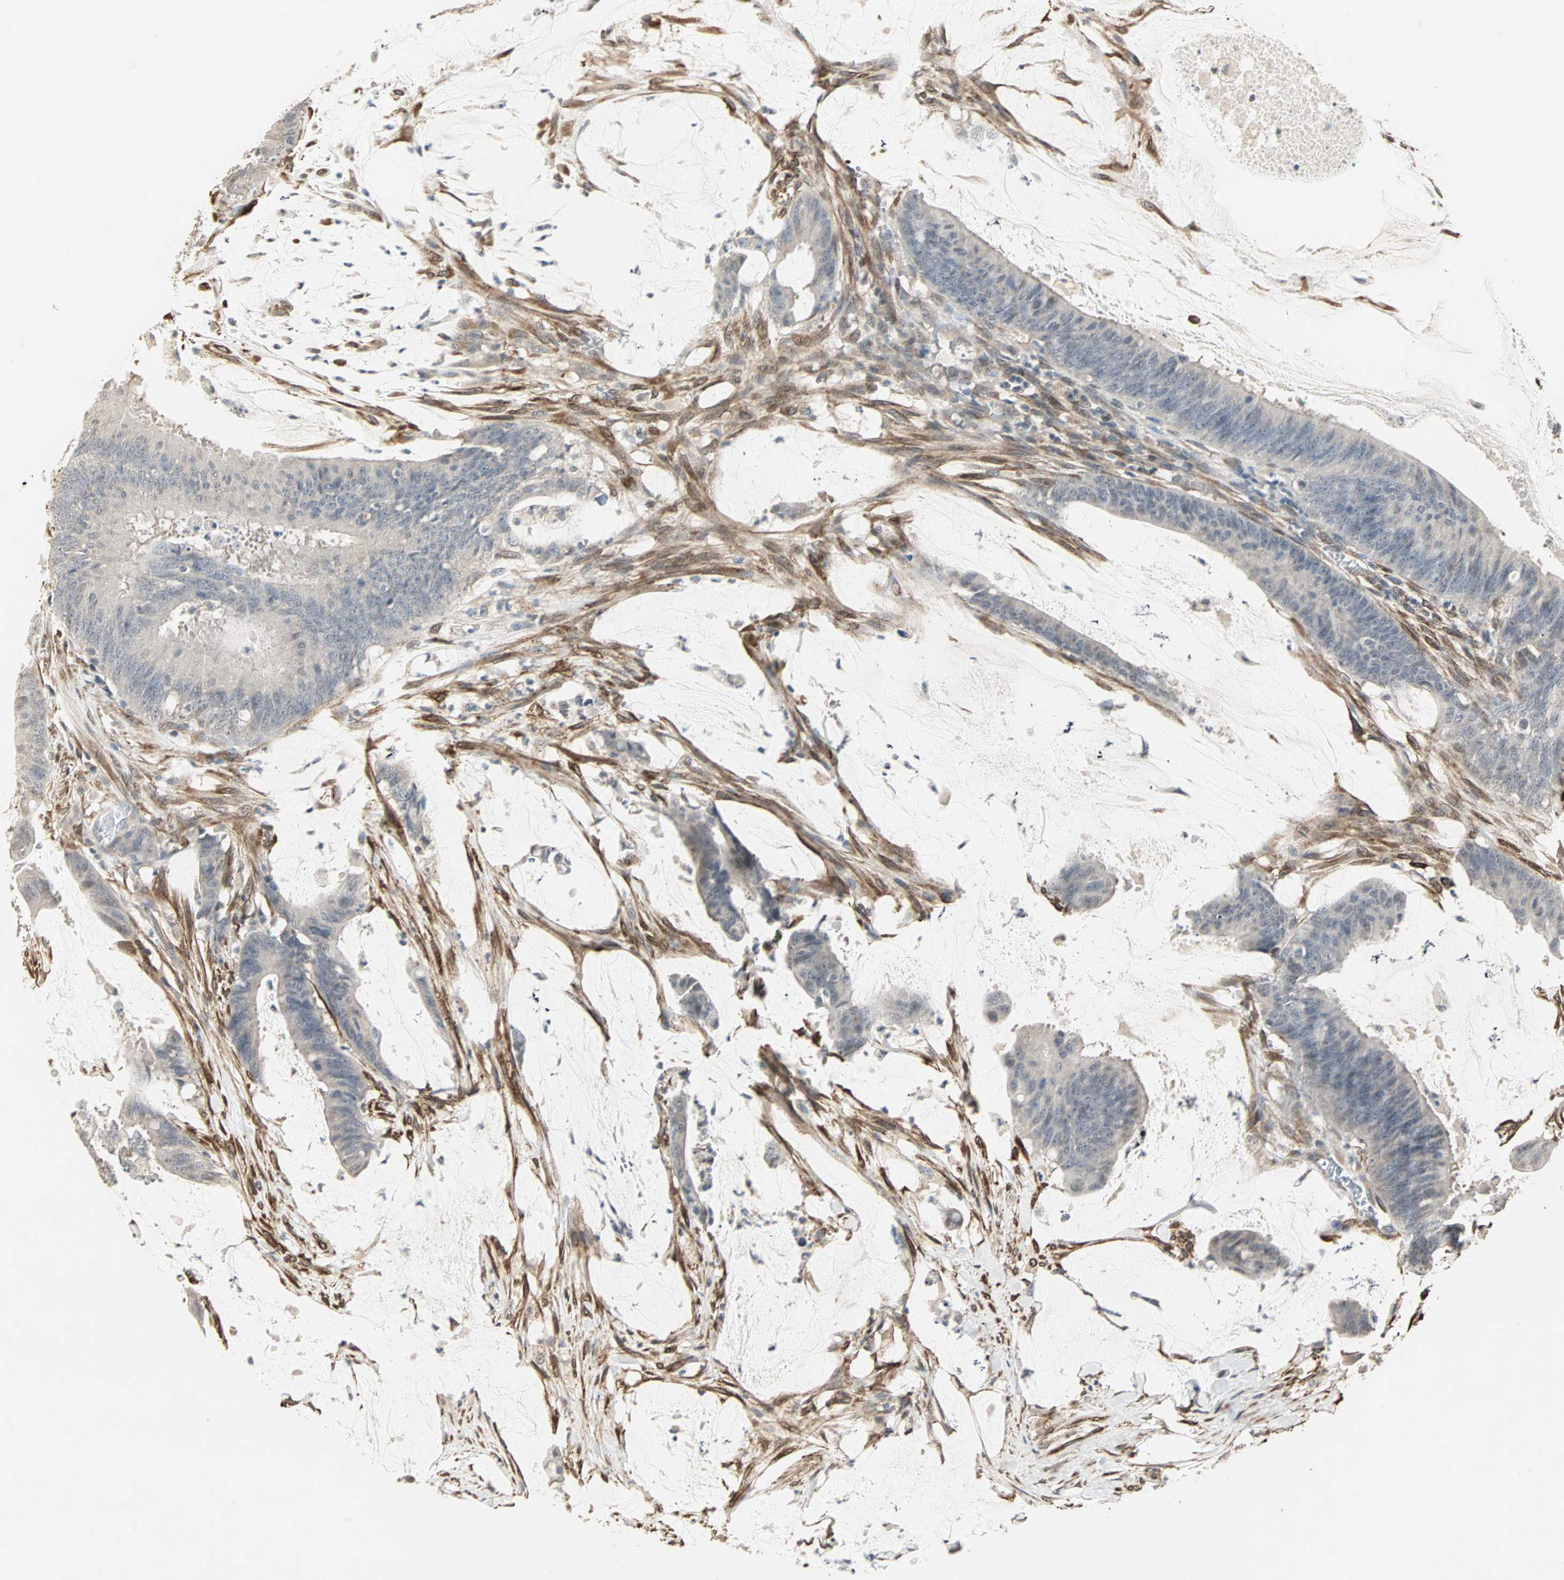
{"staining": {"intensity": "negative", "quantity": "none", "location": "none"}, "tissue": "colorectal cancer", "cell_type": "Tumor cells", "image_type": "cancer", "snomed": [{"axis": "morphology", "description": "Adenocarcinoma, NOS"}, {"axis": "topography", "description": "Rectum"}], "caption": "Immunohistochemical staining of human adenocarcinoma (colorectal) displays no significant staining in tumor cells.", "gene": "TRPV4", "patient": {"sex": "female", "age": 66}}